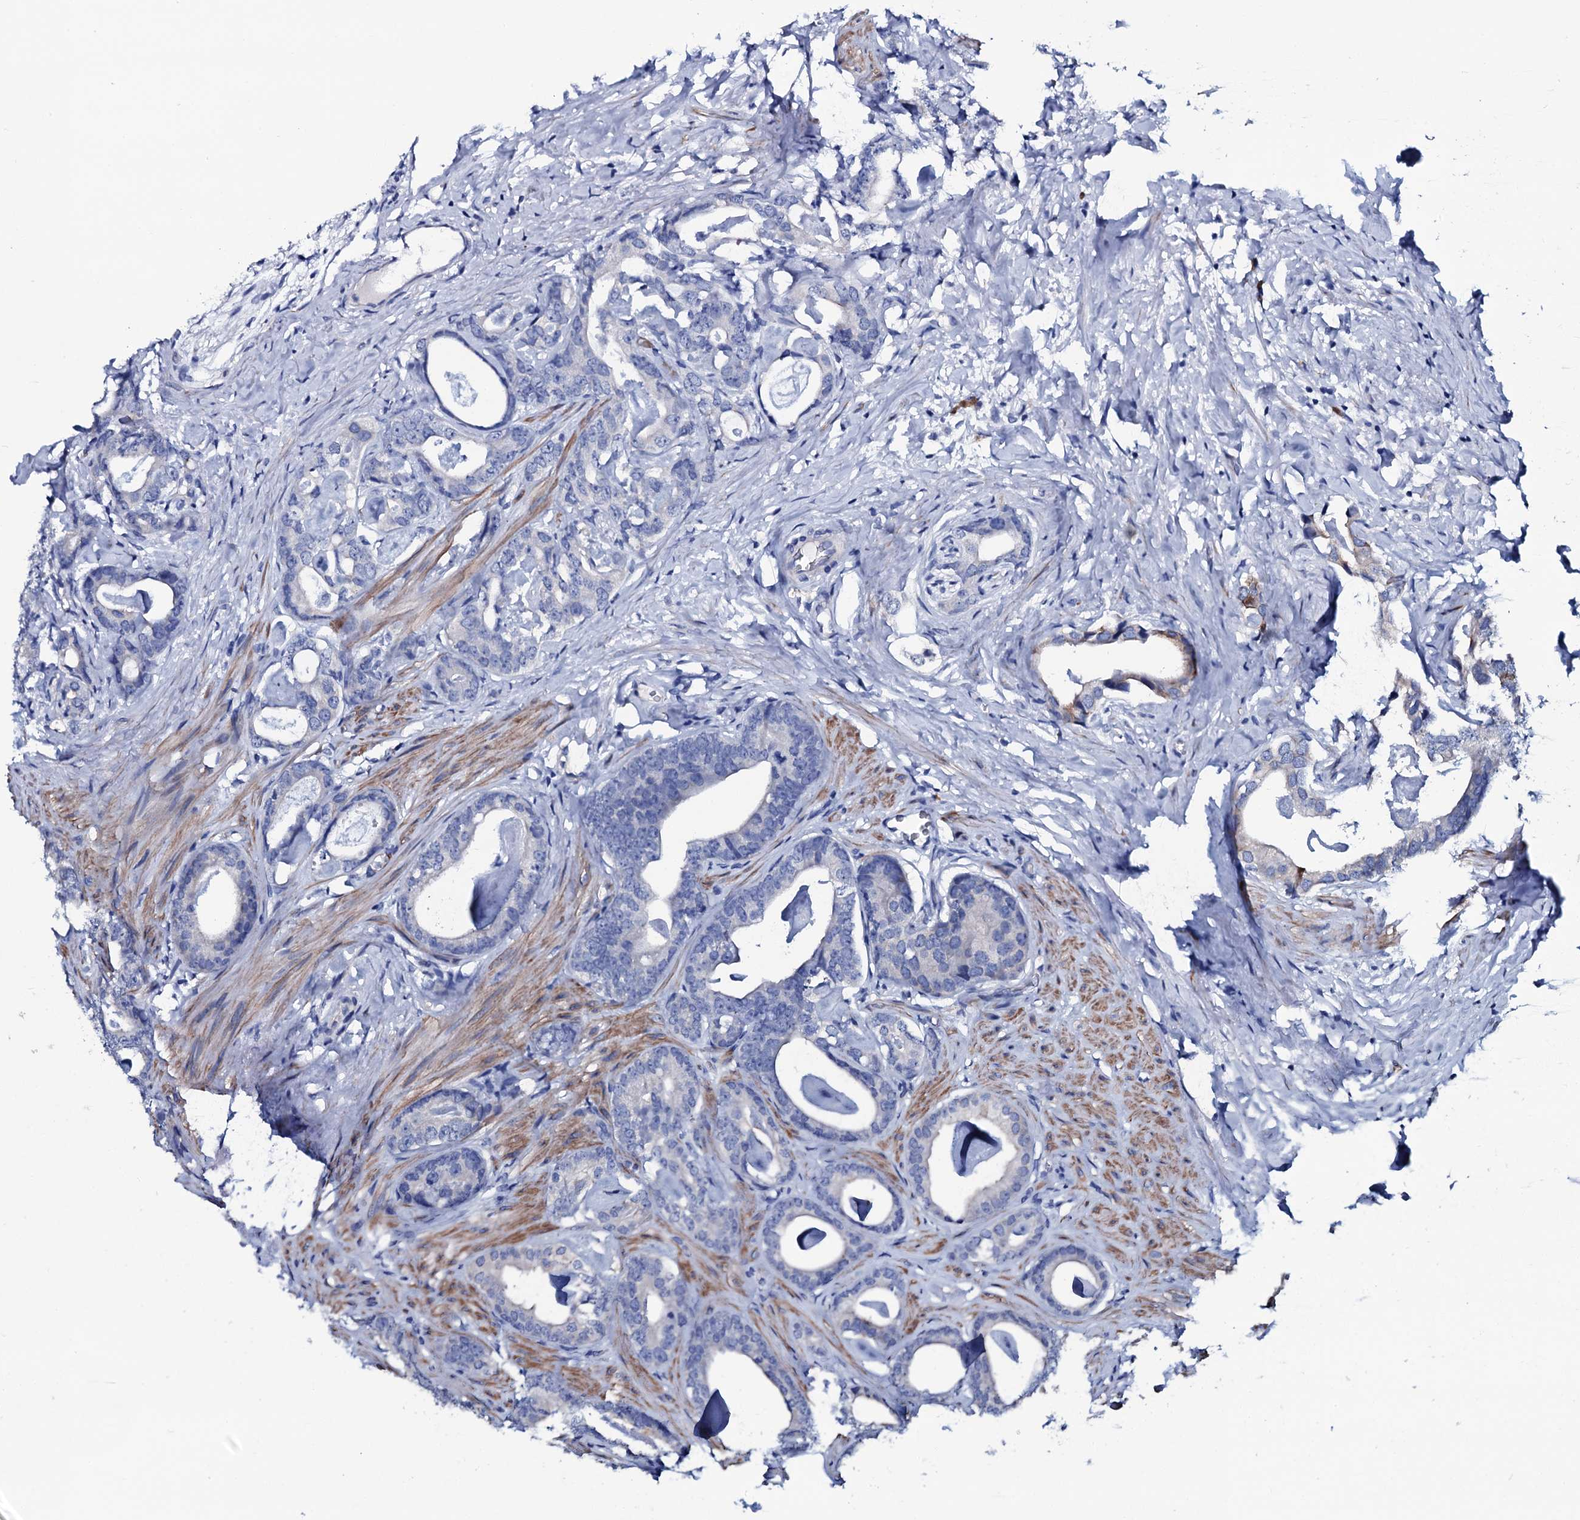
{"staining": {"intensity": "negative", "quantity": "none", "location": "none"}, "tissue": "prostate cancer", "cell_type": "Tumor cells", "image_type": "cancer", "snomed": [{"axis": "morphology", "description": "Adenocarcinoma, Low grade"}, {"axis": "topography", "description": "Prostate"}], "caption": "This micrograph is of prostate low-grade adenocarcinoma stained with IHC to label a protein in brown with the nuclei are counter-stained blue. There is no positivity in tumor cells.", "gene": "GYS2", "patient": {"sex": "male", "age": 63}}